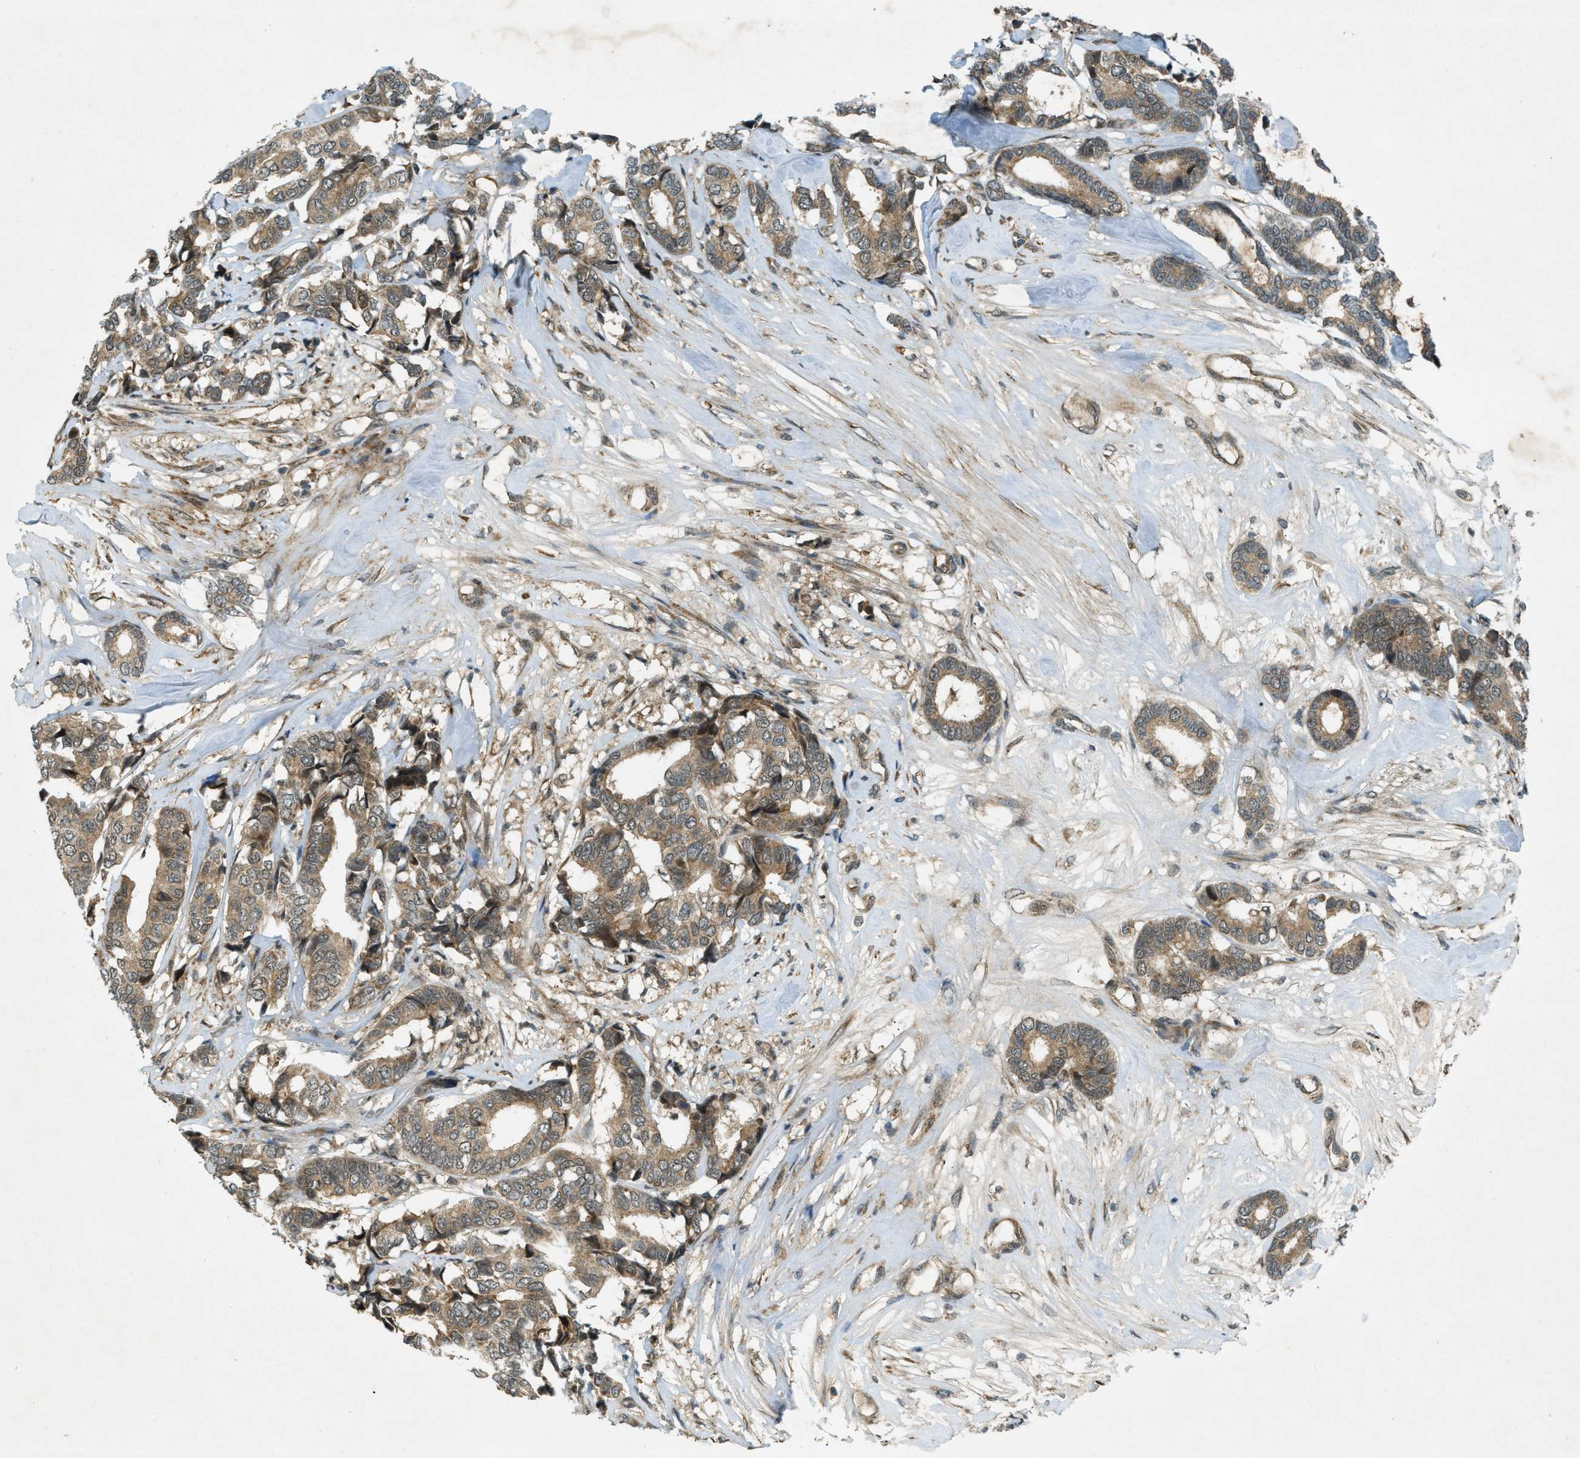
{"staining": {"intensity": "moderate", "quantity": ">75%", "location": "cytoplasmic/membranous"}, "tissue": "breast cancer", "cell_type": "Tumor cells", "image_type": "cancer", "snomed": [{"axis": "morphology", "description": "Duct carcinoma"}, {"axis": "topography", "description": "Breast"}], "caption": "A brown stain labels moderate cytoplasmic/membranous staining of a protein in human intraductal carcinoma (breast) tumor cells.", "gene": "EIF2AK3", "patient": {"sex": "female", "age": 87}}